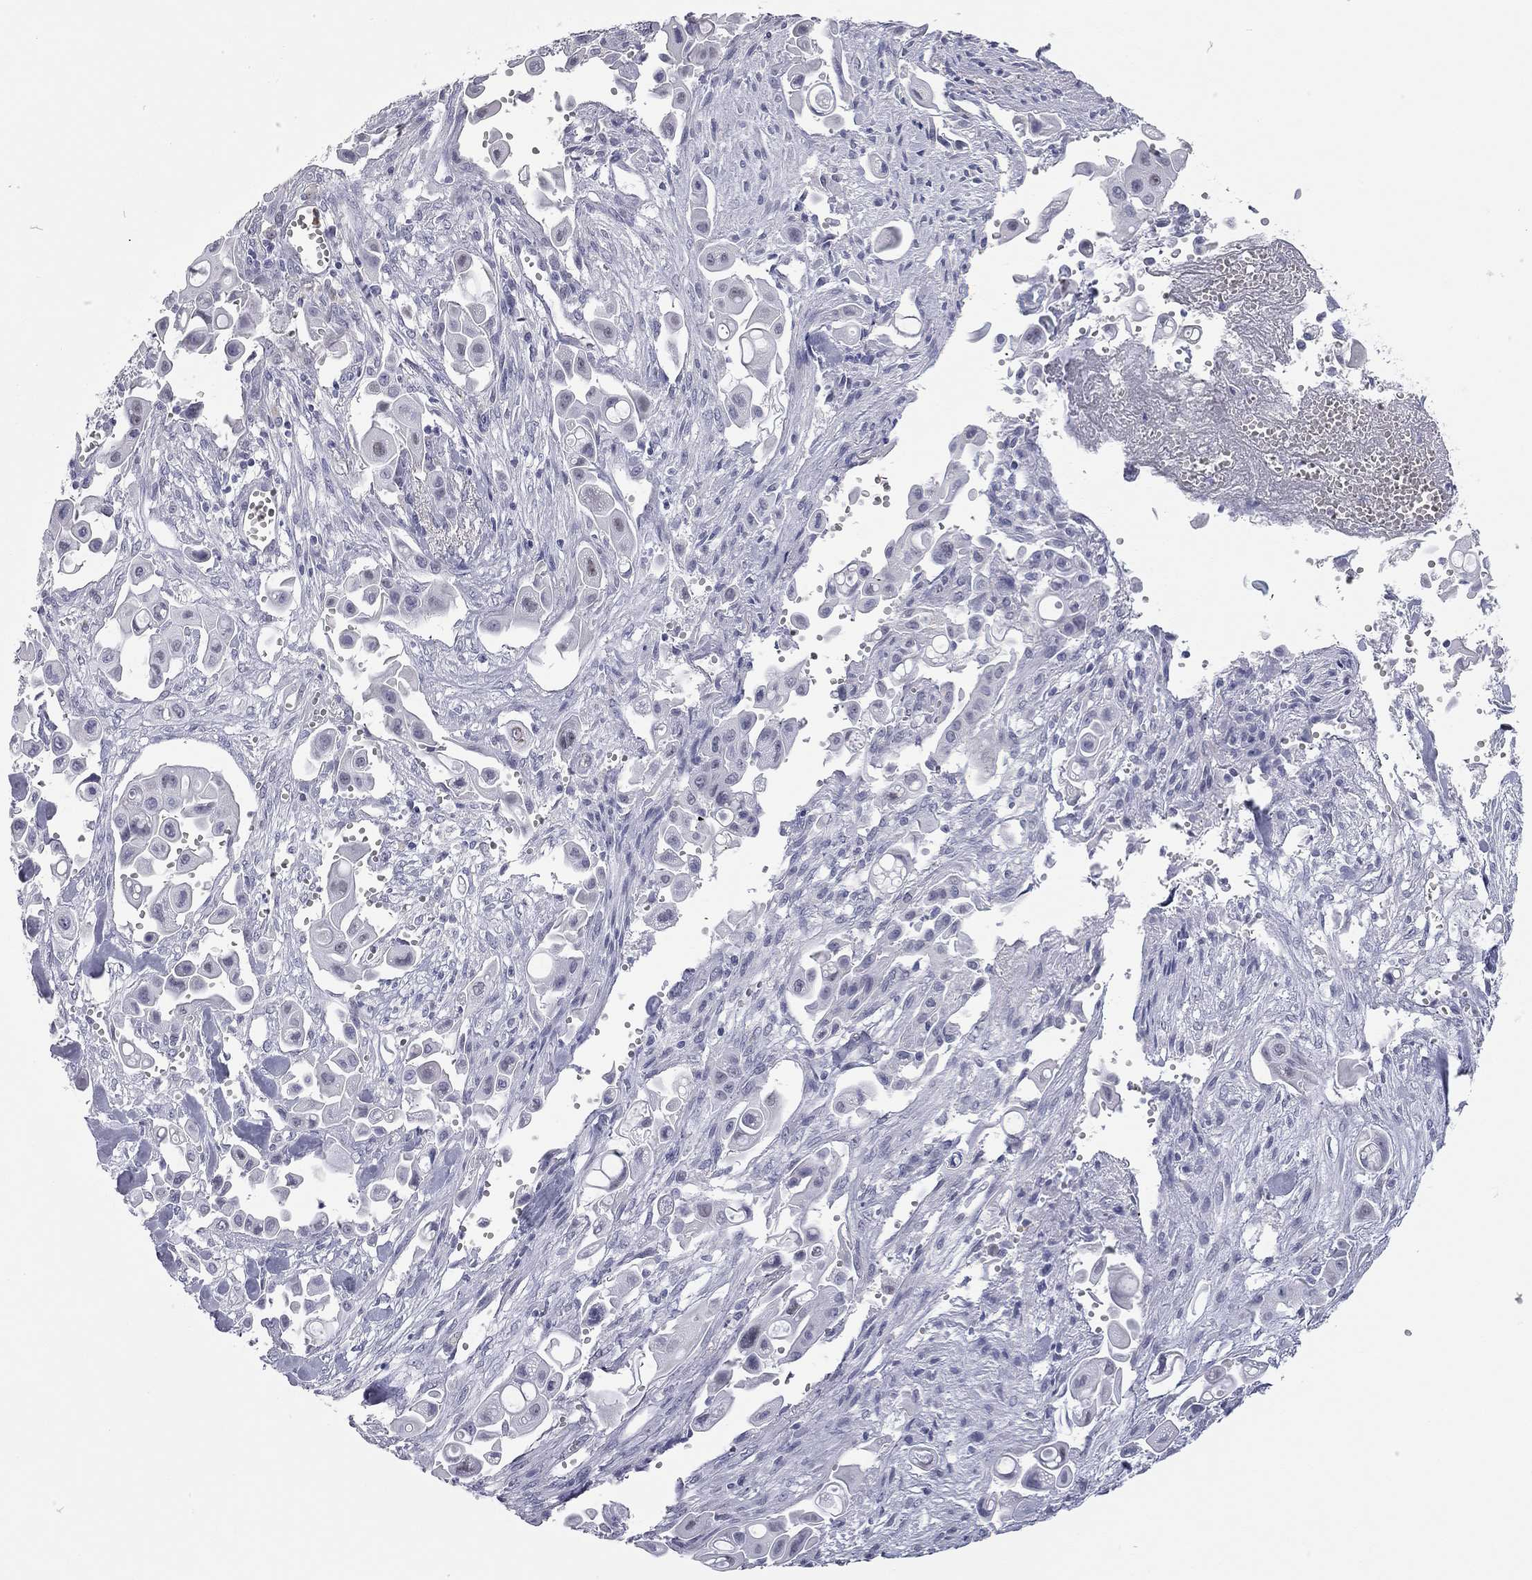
{"staining": {"intensity": "negative", "quantity": "none", "location": "none"}, "tissue": "pancreatic cancer", "cell_type": "Tumor cells", "image_type": "cancer", "snomed": [{"axis": "morphology", "description": "Adenocarcinoma, NOS"}, {"axis": "topography", "description": "Pancreas"}], "caption": "Tumor cells show no significant positivity in pancreatic cancer.", "gene": "AK8", "patient": {"sex": "male", "age": 50}}